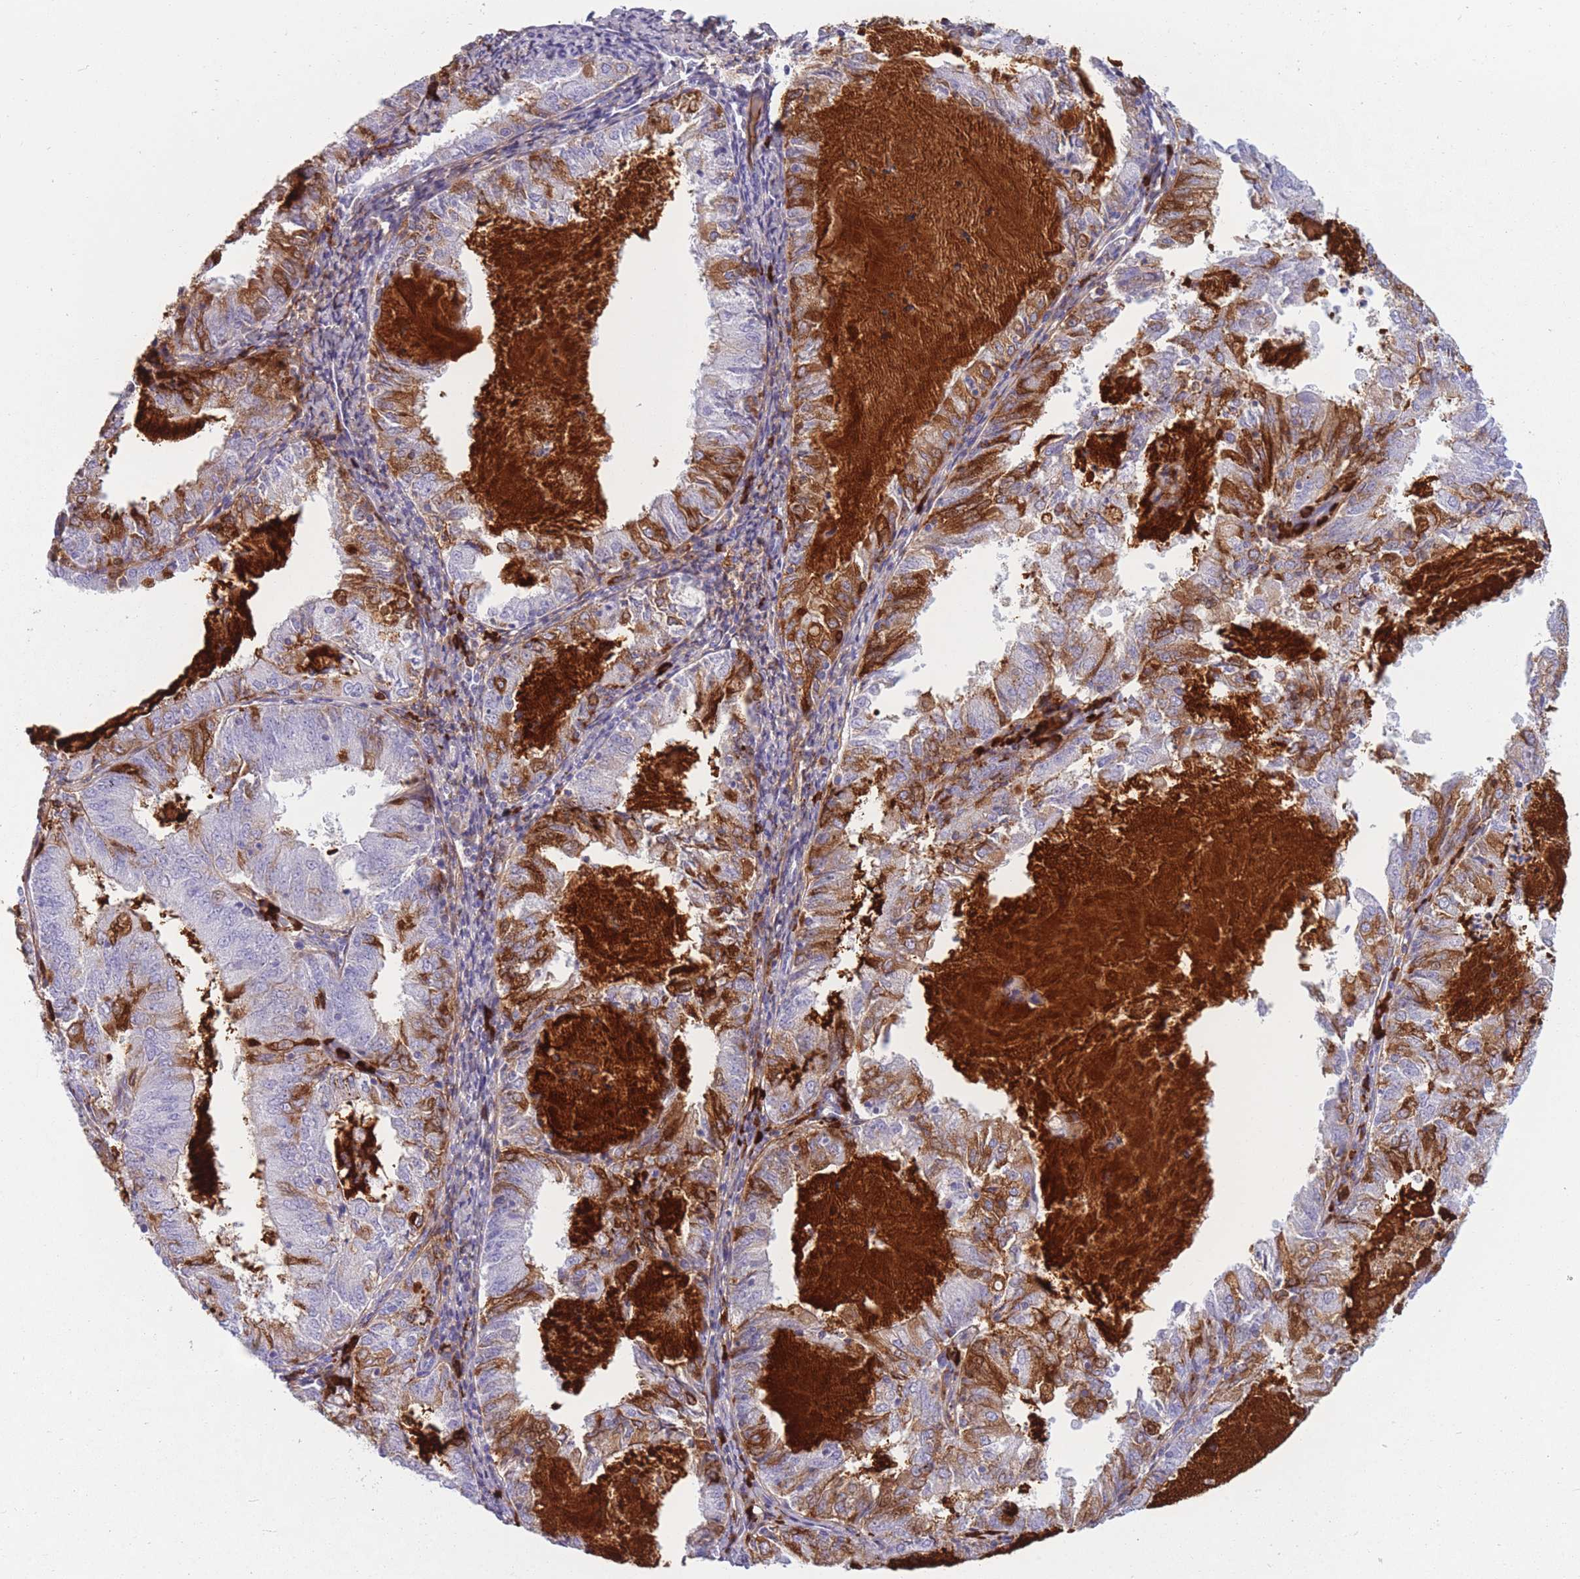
{"staining": {"intensity": "strong", "quantity": "<25%", "location": "cytoplasmic/membranous"}, "tissue": "endometrial cancer", "cell_type": "Tumor cells", "image_type": "cancer", "snomed": [{"axis": "morphology", "description": "Adenocarcinoma, NOS"}, {"axis": "topography", "description": "Endometrium"}], "caption": "Protein staining exhibits strong cytoplasmic/membranous positivity in about <25% of tumor cells in adenocarcinoma (endometrial). (DAB (3,3'-diaminobenzidine) IHC, brown staining for protein, blue staining for nuclei).", "gene": "TNFSF11", "patient": {"sex": "female", "age": 57}}